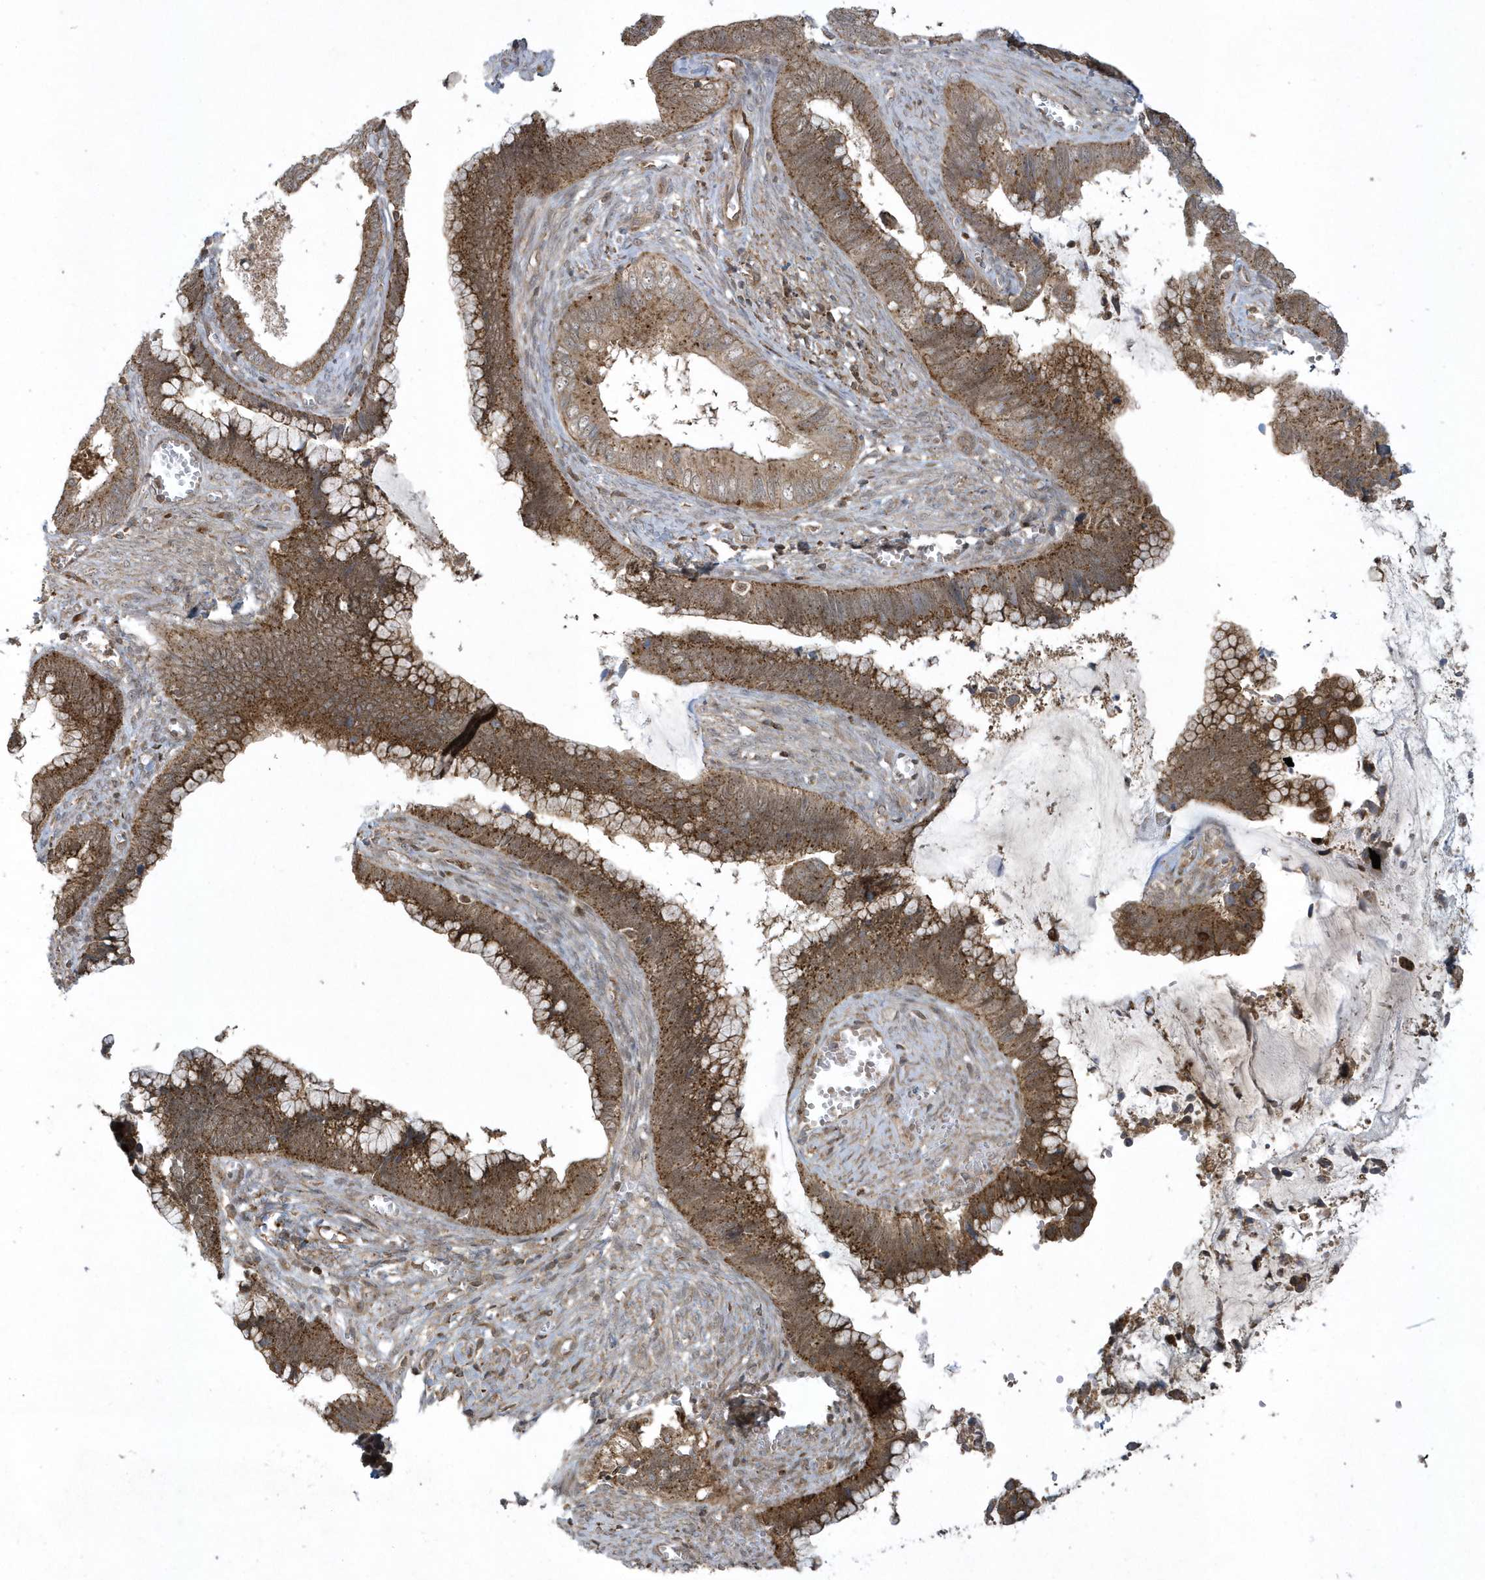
{"staining": {"intensity": "moderate", "quantity": ">75%", "location": "cytoplasmic/membranous"}, "tissue": "cervical cancer", "cell_type": "Tumor cells", "image_type": "cancer", "snomed": [{"axis": "morphology", "description": "Adenocarcinoma, NOS"}, {"axis": "topography", "description": "Cervix"}], "caption": "Immunohistochemical staining of human adenocarcinoma (cervical) exhibits medium levels of moderate cytoplasmic/membranous protein expression in approximately >75% of tumor cells.", "gene": "STAMBP", "patient": {"sex": "female", "age": 44}}